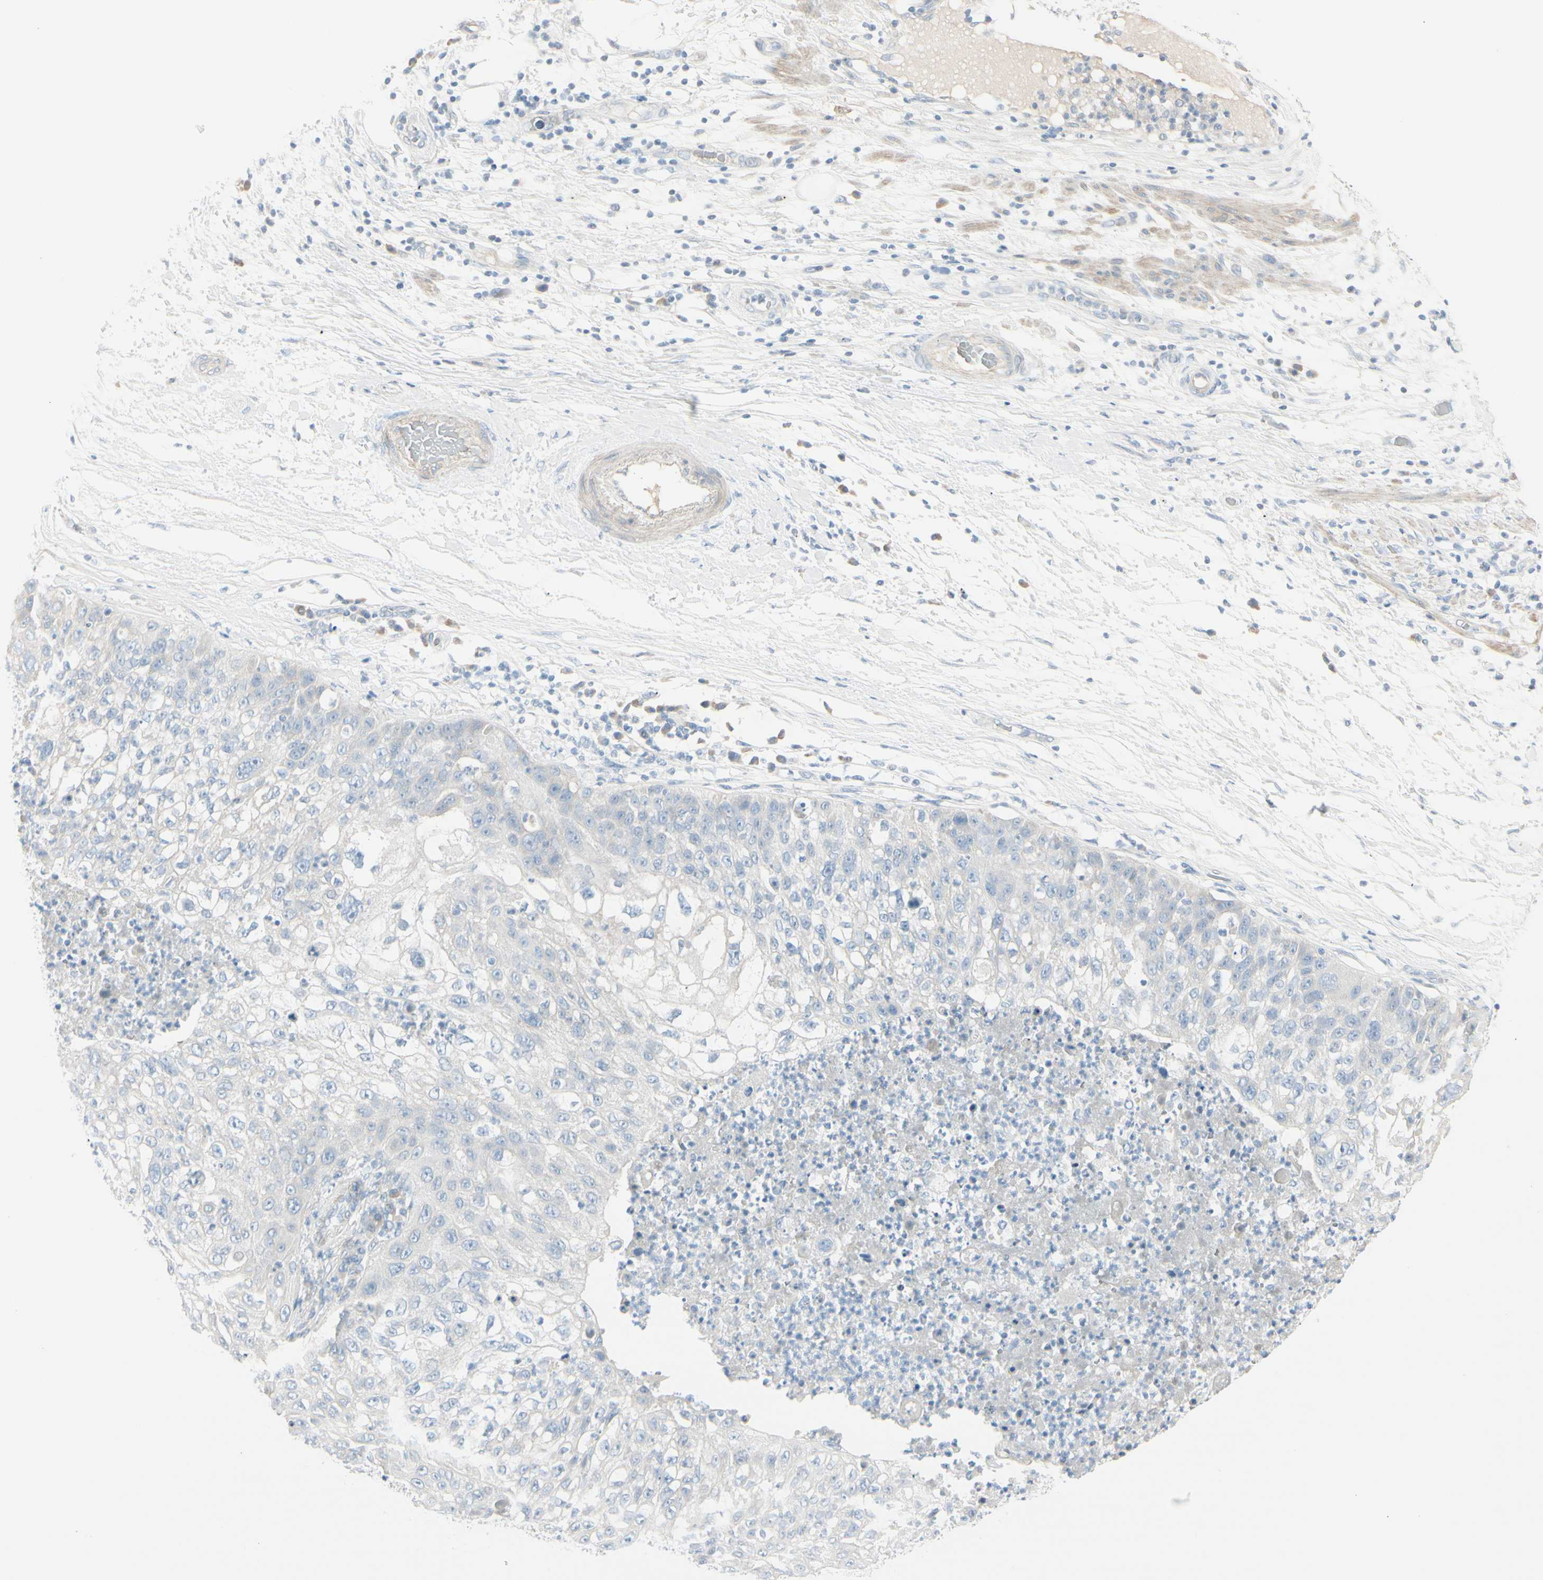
{"staining": {"intensity": "negative", "quantity": "none", "location": "none"}, "tissue": "lung cancer", "cell_type": "Tumor cells", "image_type": "cancer", "snomed": [{"axis": "morphology", "description": "Inflammation, NOS"}, {"axis": "morphology", "description": "Squamous cell carcinoma, NOS"}, {"axis": "topography", "description": "Lymph node"}, {"axis": "topography", "description": "Soft tissue"}, {"axis": "topography", "description": "Lung"}], "caption": "Immunohistochemistry (IHC) micrograph of lung cancer stained for a protein (brown), which displays no staining in tumor cells.", "gene": "CDHR5", "patient": {"sex": "male", "age": 66}}